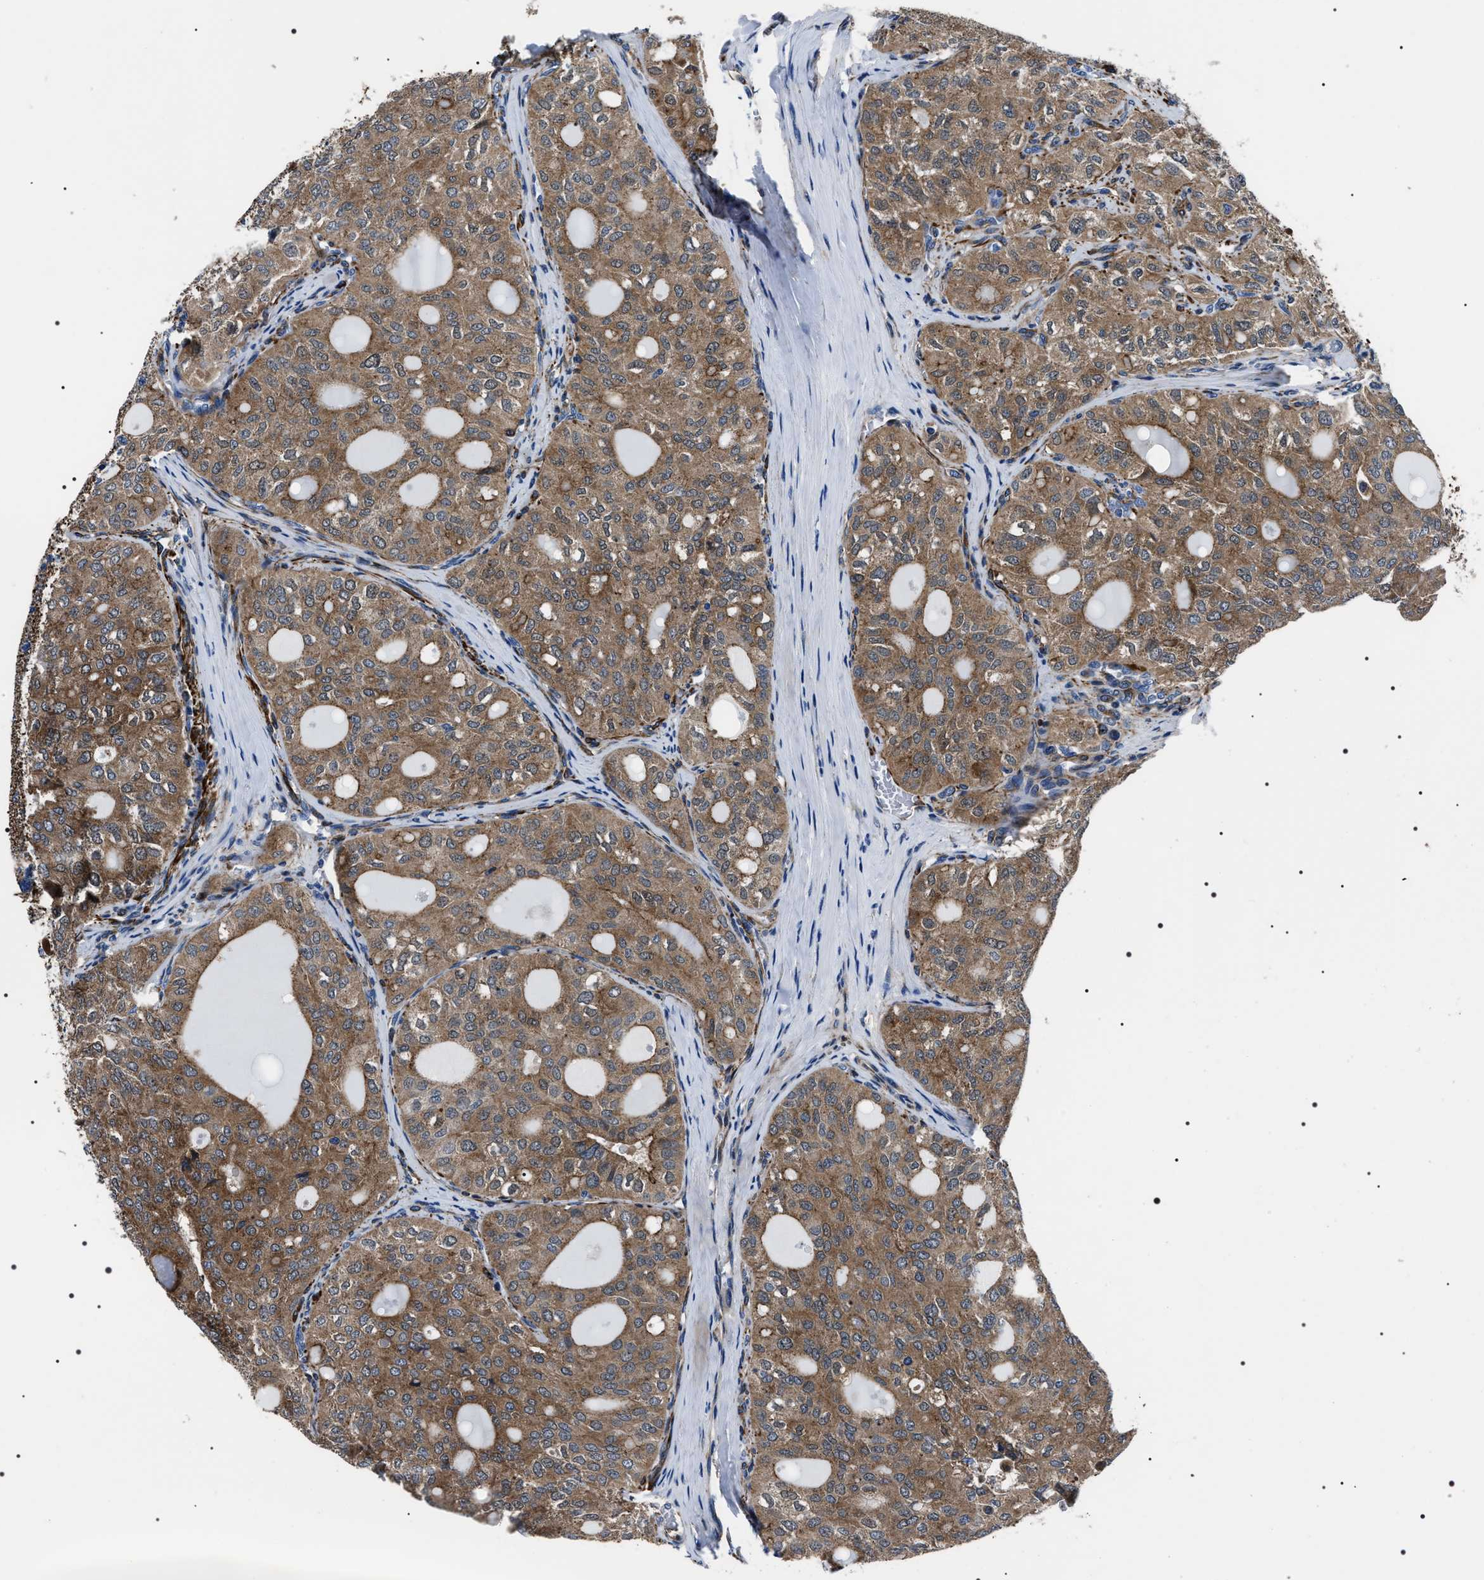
{"staining": {"intensity": "moderate", "quantity": ">75%", "location": "cytoplasmic/membranous"}, "tissue": "thyroid cancer", "cell_type": "Tumor cells", "image_type": "cancer", "snomed": [{"axis": "morphology", "description": "Follicular adenoma carcinoma, NOS"}, {"axis": "topography", "description": "Thyroid gland"}], "caption": "A medium amount of moderate cytoplasmic/membranous staining is seen in about >75% of tumor cells in follicular adenoma carcinoma (thyroid) tissue.", "gene": "BAG2", "patient": {"sex": "male", "age": 75}}